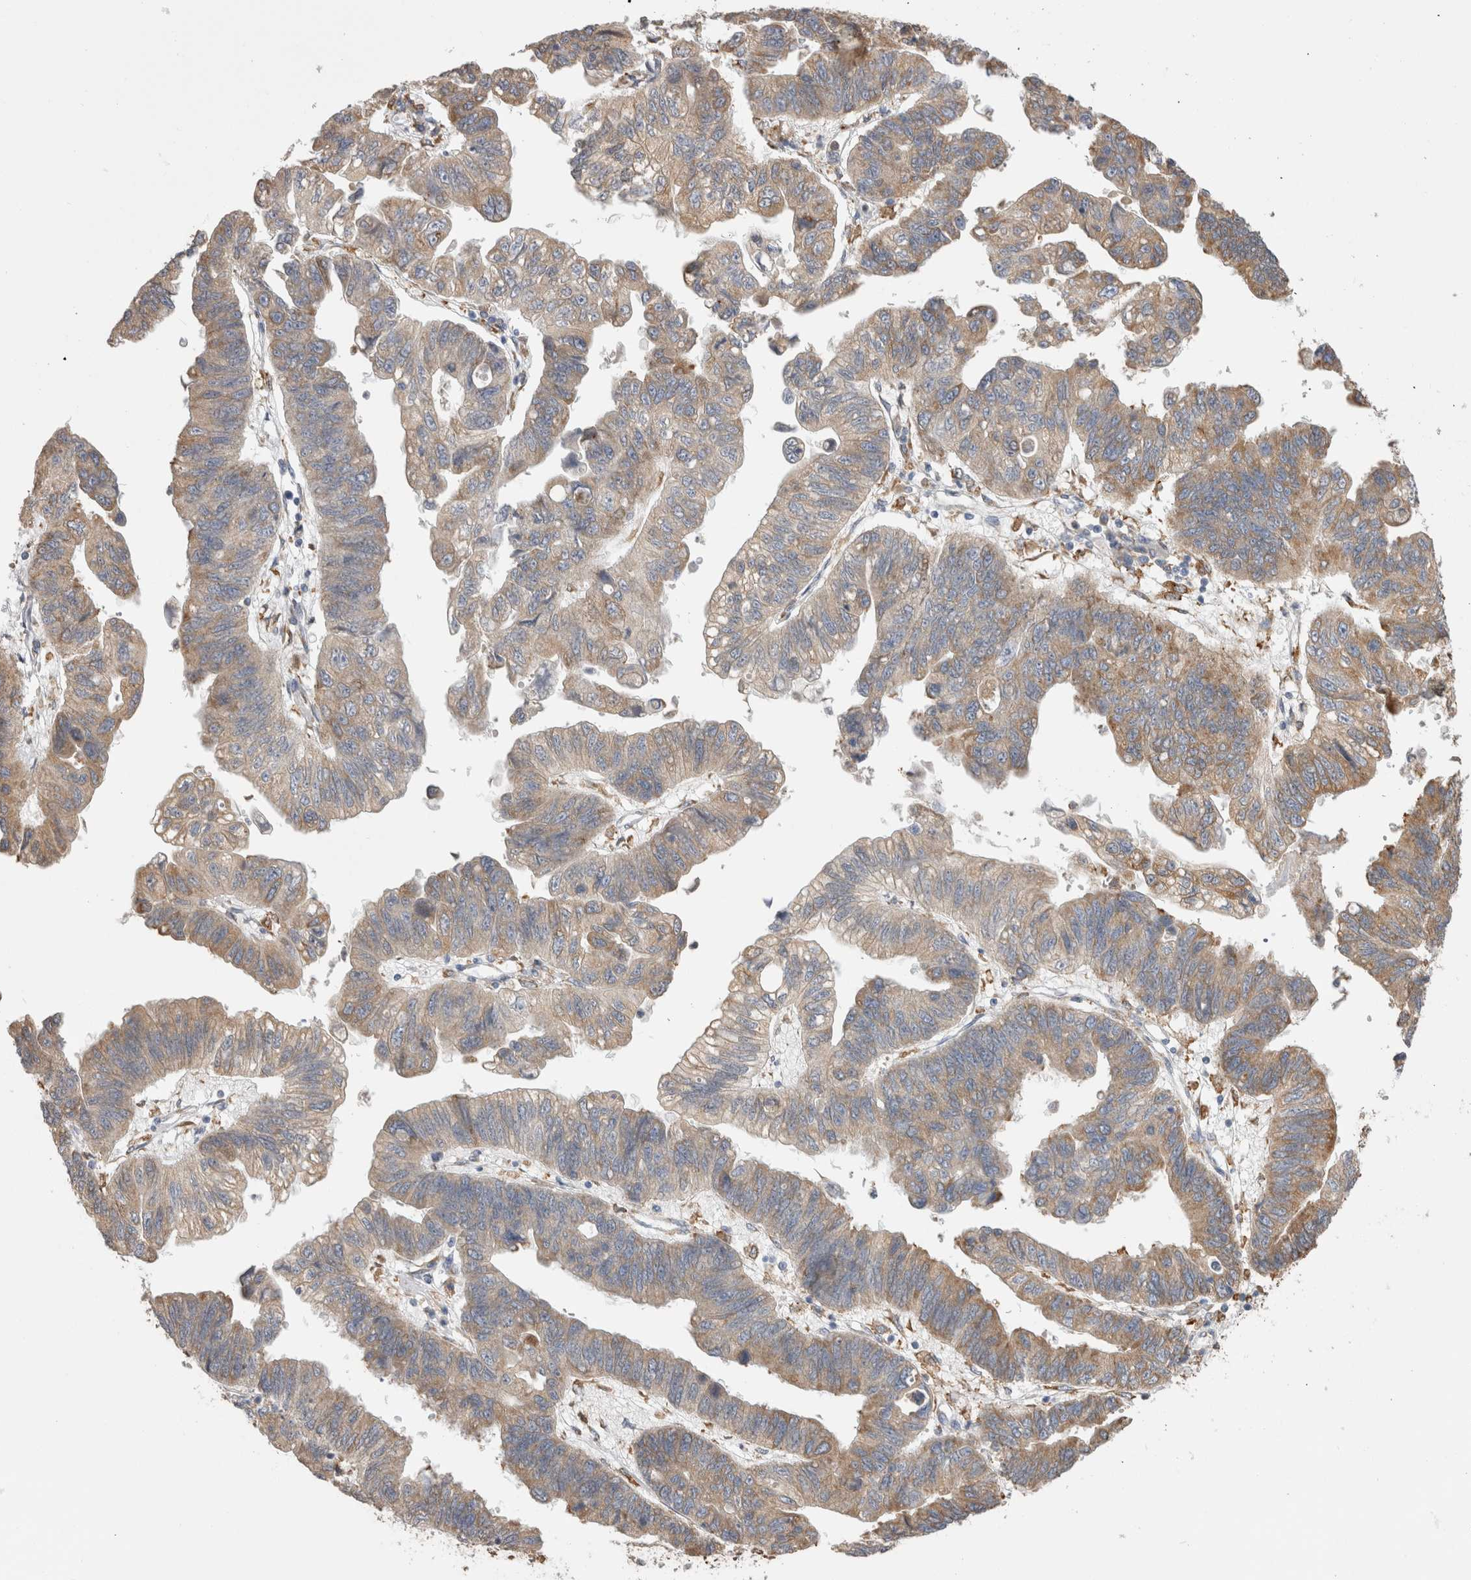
{"staining": {"intensity": "moderate", "quantity": ">75%", "location": "cytoplasmic/membranous"}, "tissue": "stomach cancer", "cell_type": "Tumor cells", "image_type": "cancer", "snomed": [{"axis": "morphology", "description": "Adenocarcinoma, NOS"}, {"axis": "topography", "description": "Stomach"}], "caption": "The photomicrograph demonstrates staining of stomach cancer (adenocarcinoma), revealing moderate cytoplasmic/membranous protein positivity (brown color) within tumor cells.", "gene": "LRPAP1", "patient": {"sex": "male", "age": 59}}